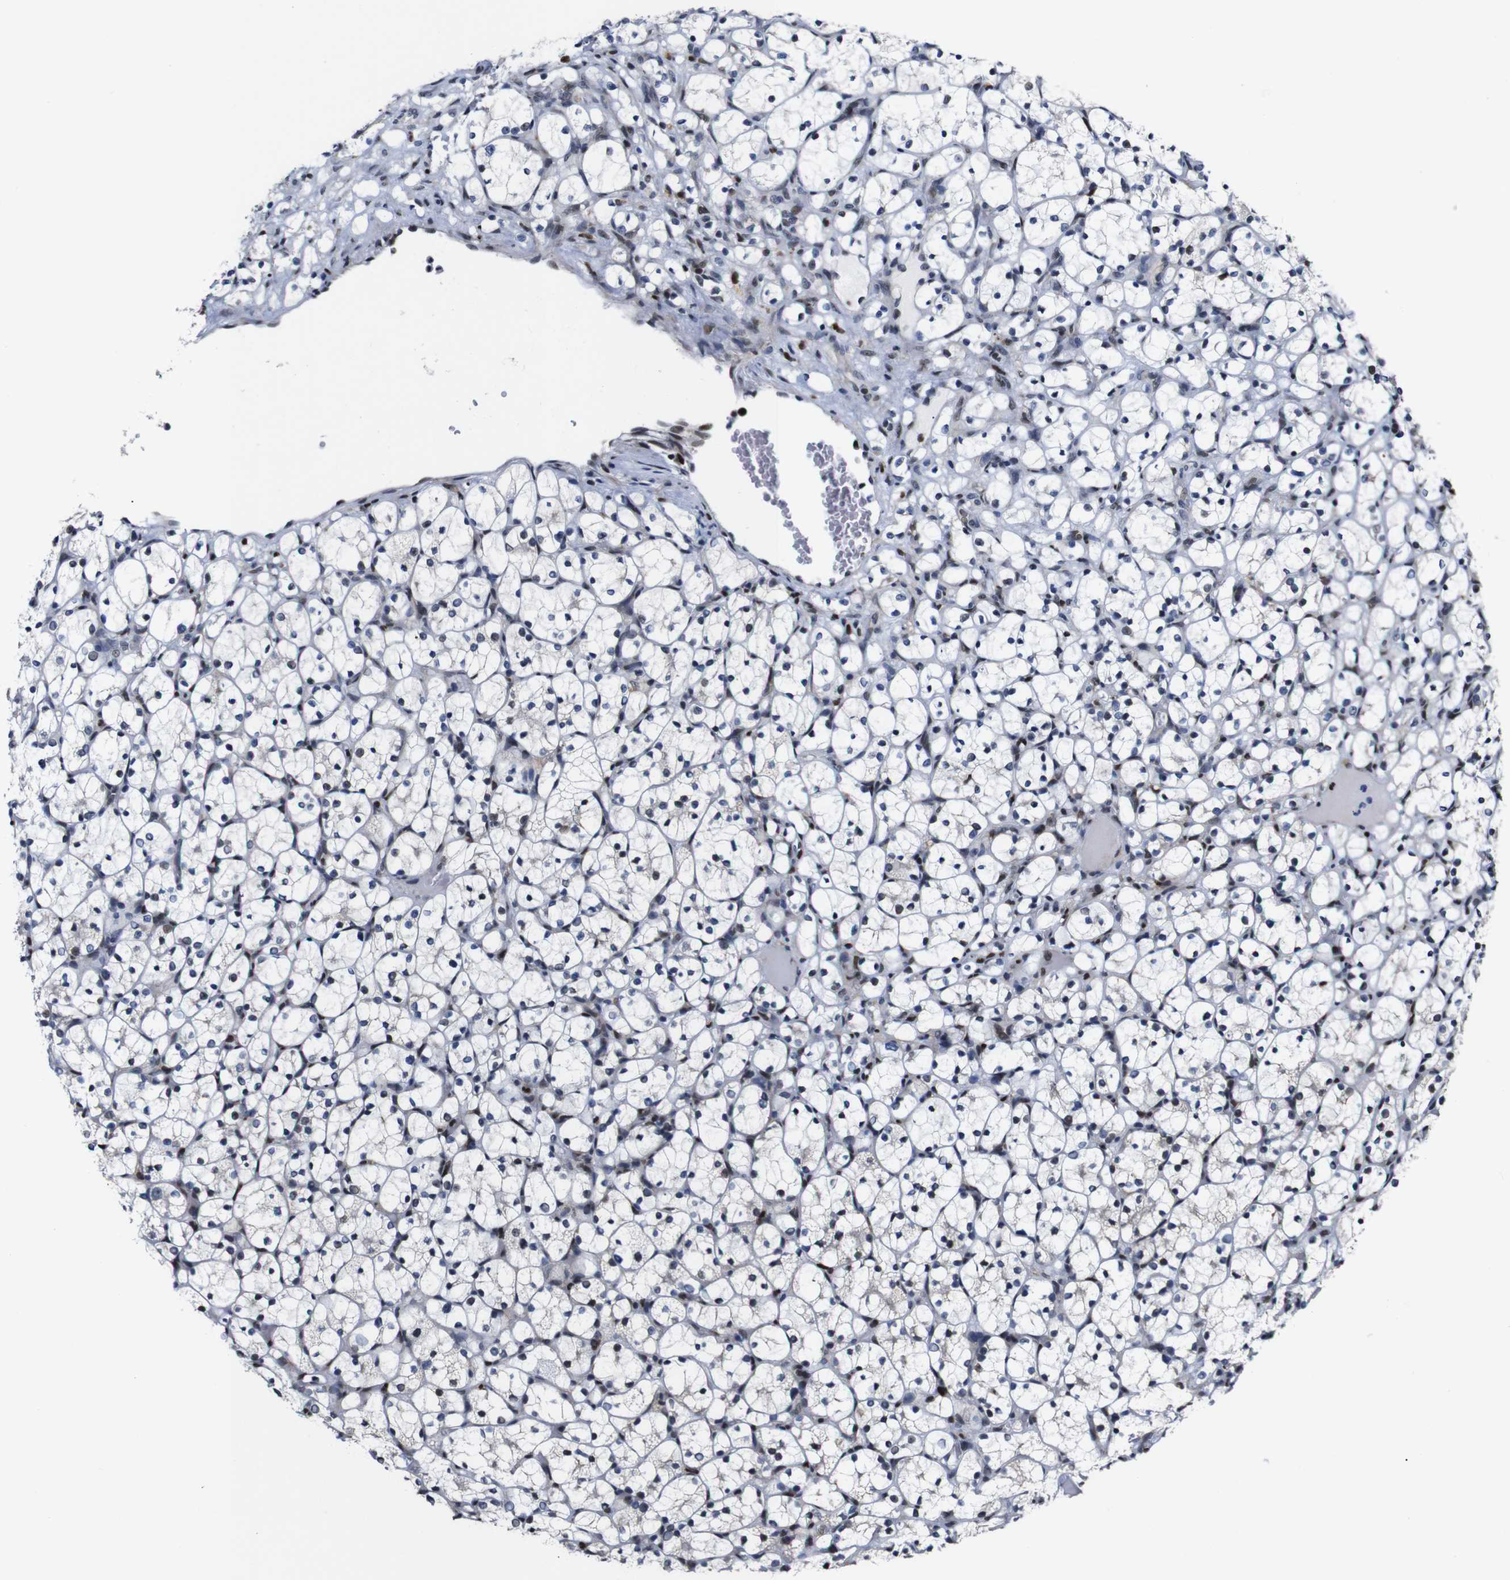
{"staining": {"intensity": "negative", "quantity": "none", "location": "none"}, "tissue": "renal cancer", "cell_type": "Tumor cells", "image_type": "cancer", "snomed": [{"axis": "morphology", "description": "Adenocarcinoma, NOS"}, {"axis": "topography", "description": "Kidney"}], "caption": "Tumor cells show no significant staining in renal cancer (adenocarcinoma). (Stains: DAB (3,3'-diaminobenzidine) immunohistochemistry with hematoxylin counter stain, Microscopy: brightfield microscopy at high magnification).", "gene": "GATA6", "patient": {"sex": "female", "age": 69}}